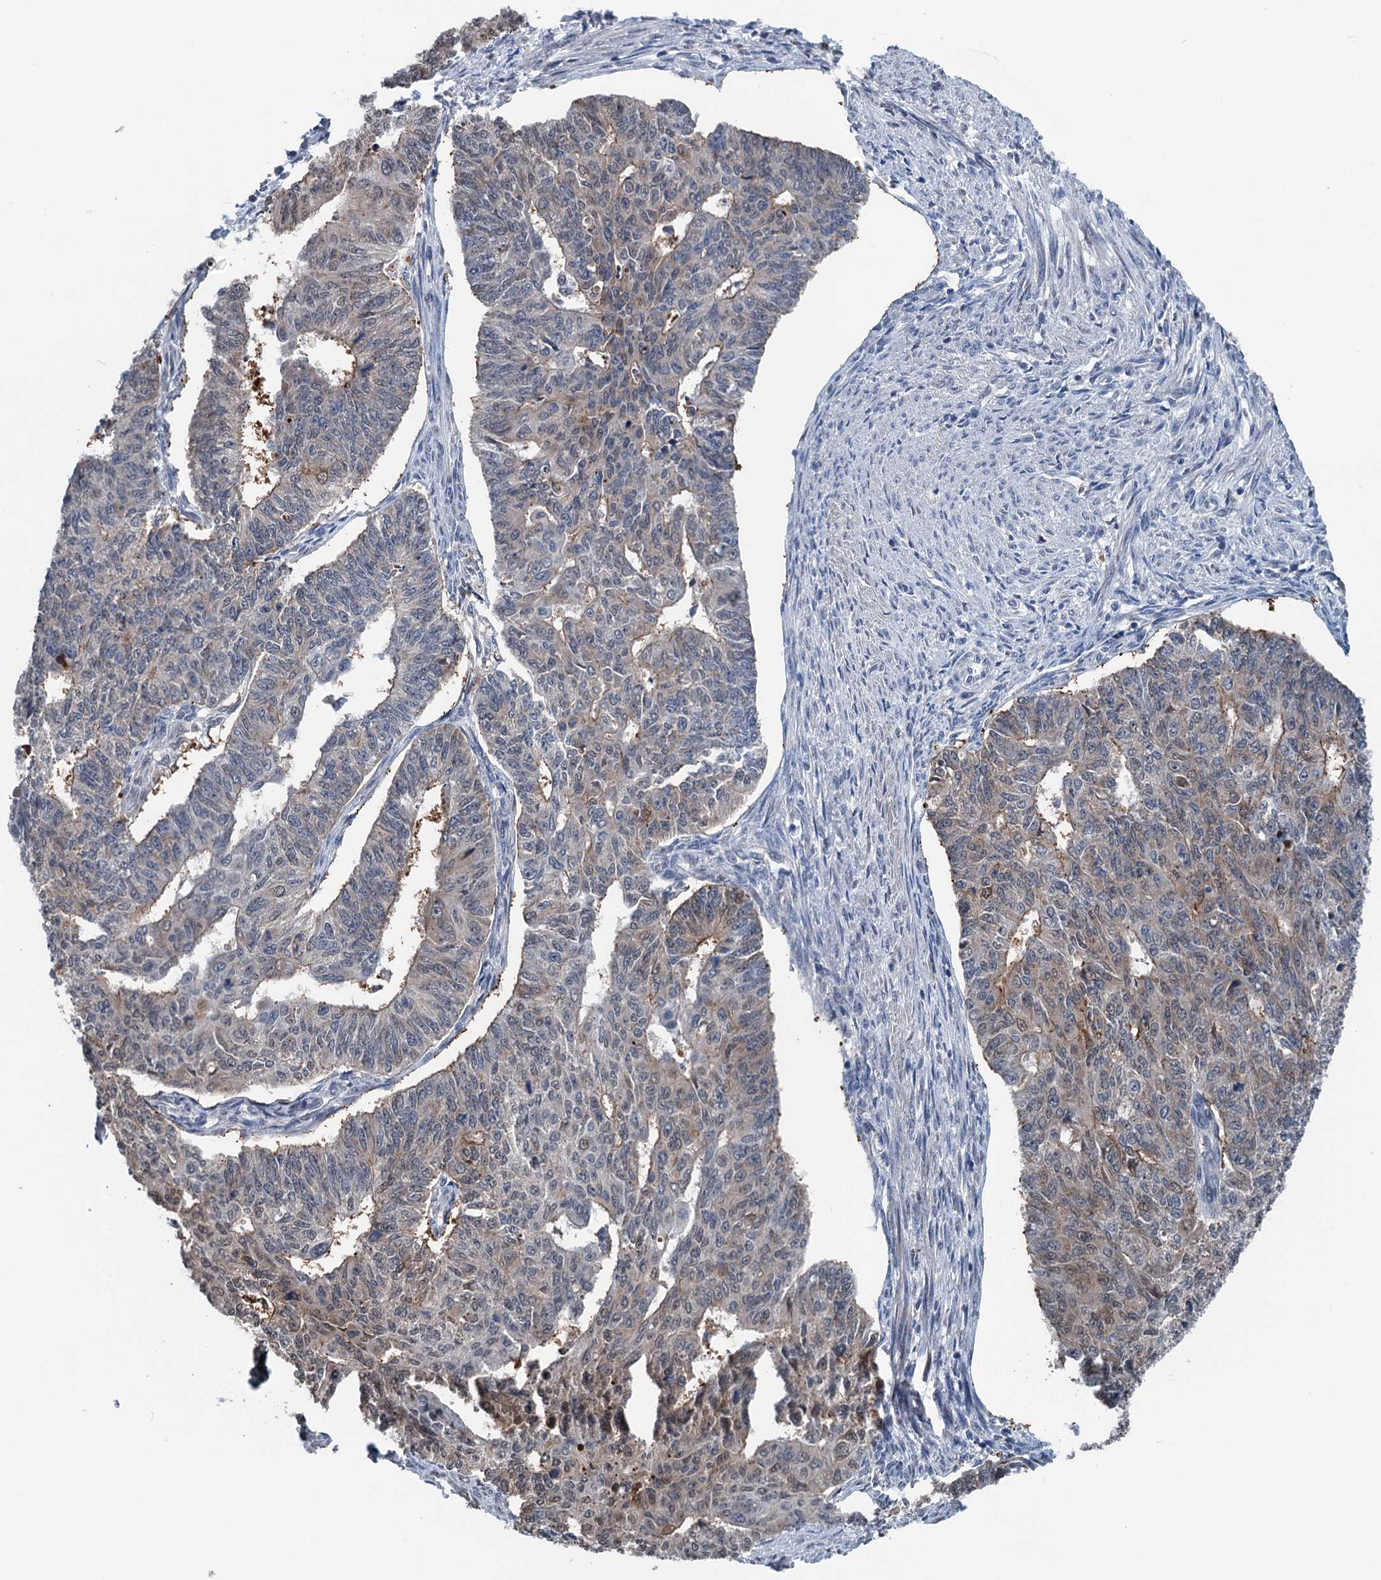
{"staining": {"intensity": "moderate", "quantity": "<25%", "location": "cytoplasmic/membranous"}, "tissue": "endometrial cancer", "cell_type": "Tumor cells", "image_type": "cancer", "snomed": [{"axis": "morphology", "description": "Adenocarcinoma, NOS"}, {"axis": "topography", "description": "Endometrium"}], "caption": "Immunohistochemistry (IHC) staining of endometrial cancer, which reveals low levels of moderate cytoplasmic/membranous staining in about <25% of tumor cells indicating moderate cytoplasmic/membranous protein staining. The staining was performed using DAB (brown) for protein detection and nuclei were counterstained in hematoxylin (blue).", "gene": "SHLD1", "patient": {"sex": "female", "age": 32}}